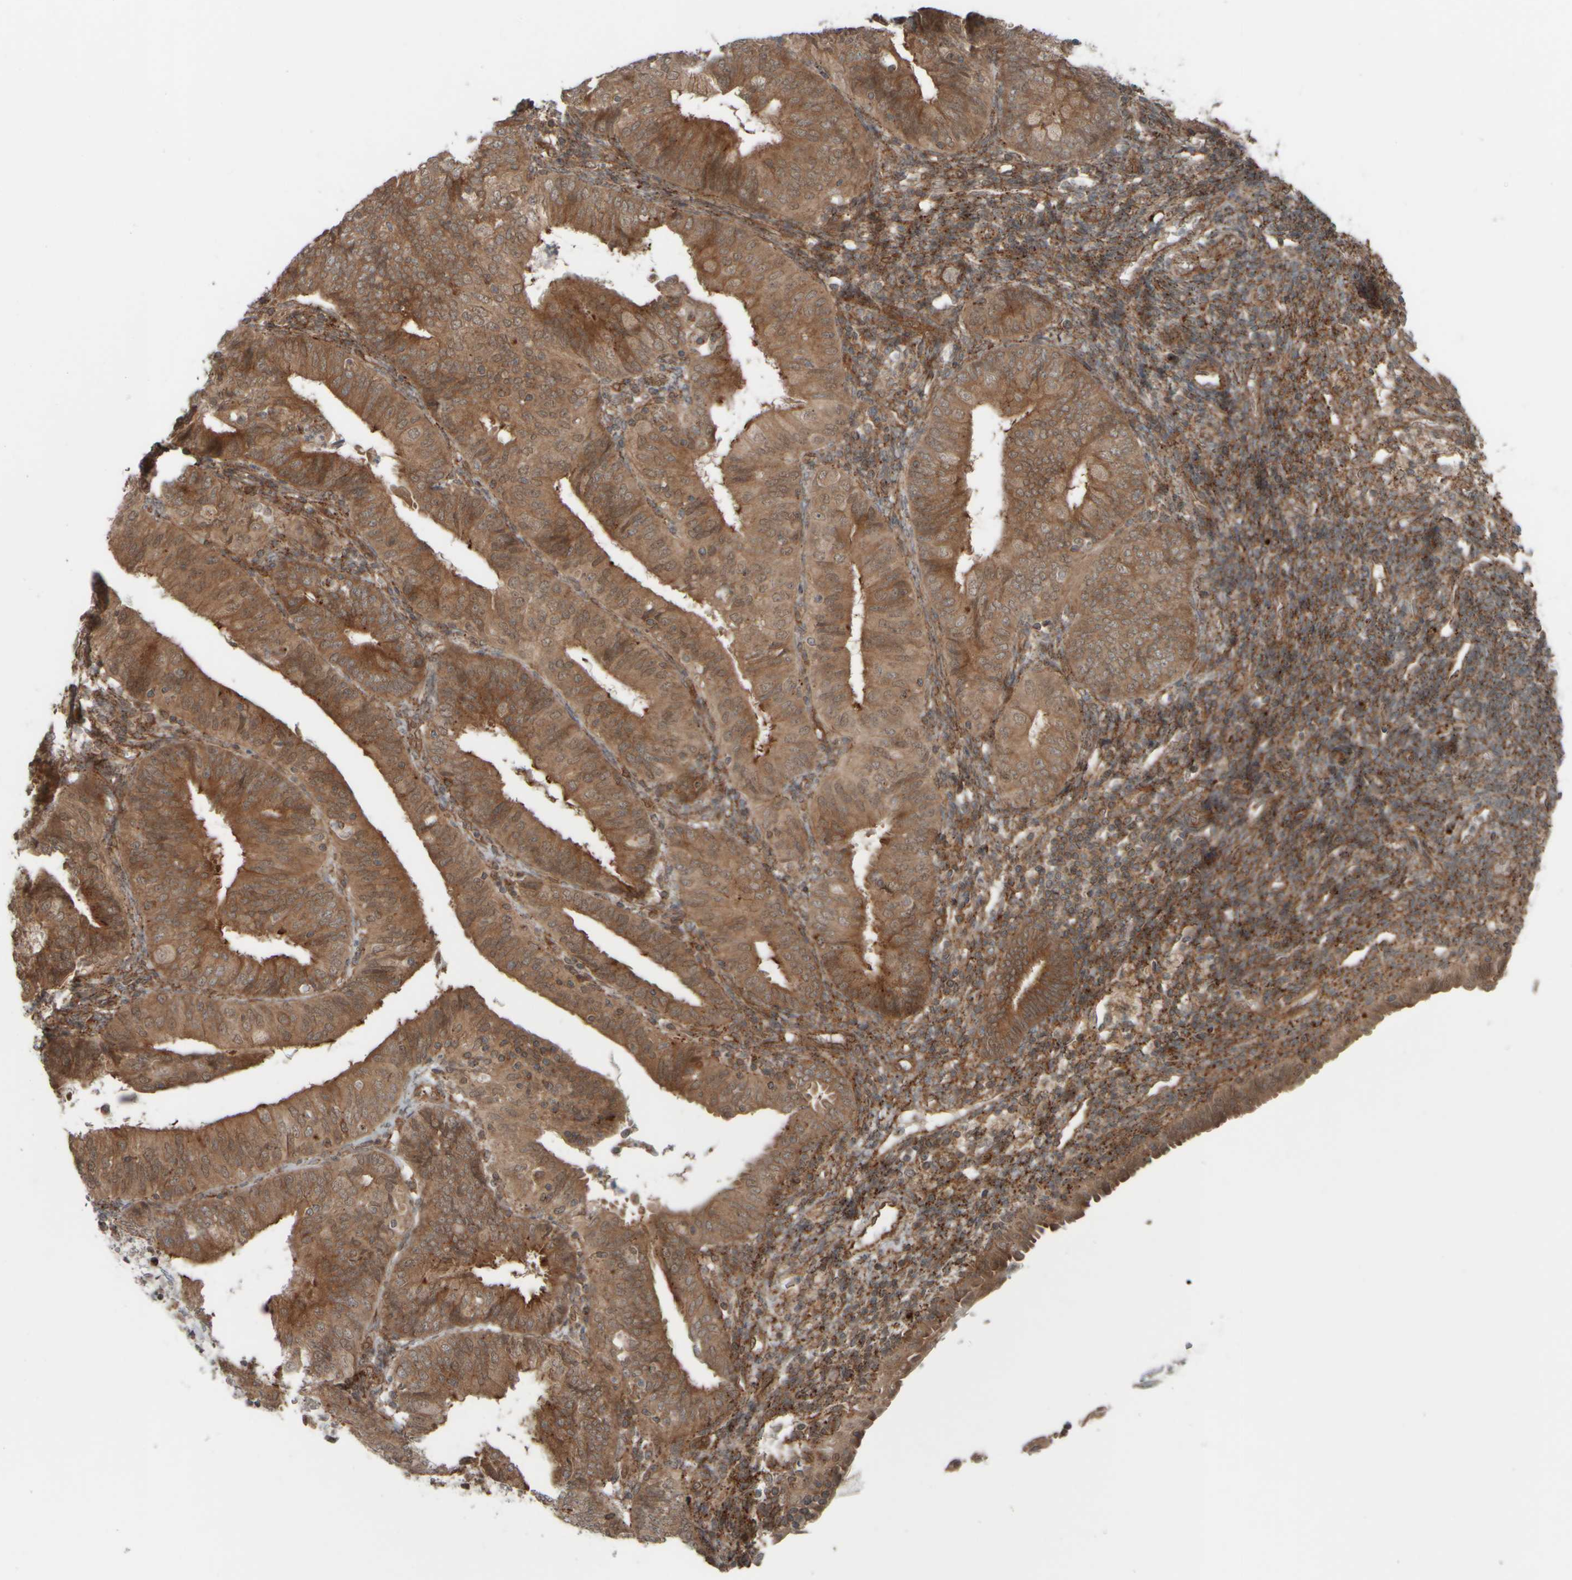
{"staining": {"intensity": "moderate", "quantity": ">75%", "location": "cytoplasmic/membranous"}, "tissue": "endometrial cancer", "cell_type": "Tumor cells", "image_type": "cancer", "snomed": [{"axis": "morphology", "description": "Adenocarcinoma, NOS"}, {"axis": "topography", "description": "Endometrium"}], "caption": "Immunohistochemistry staining of endometrial adenocarcinoma, which reveals medium levels of moderate cytoplasmic/membranous staining in about >75% of tumor cells indicating moderate cytoplasmic/membranous protein expression. The staining was performed using DAB (brown) for protein detection and nuclei were counterstained in hematoxylin (blue).", "gene": "GIGYF1", "patient": {"sex": "female", "age": 58}}